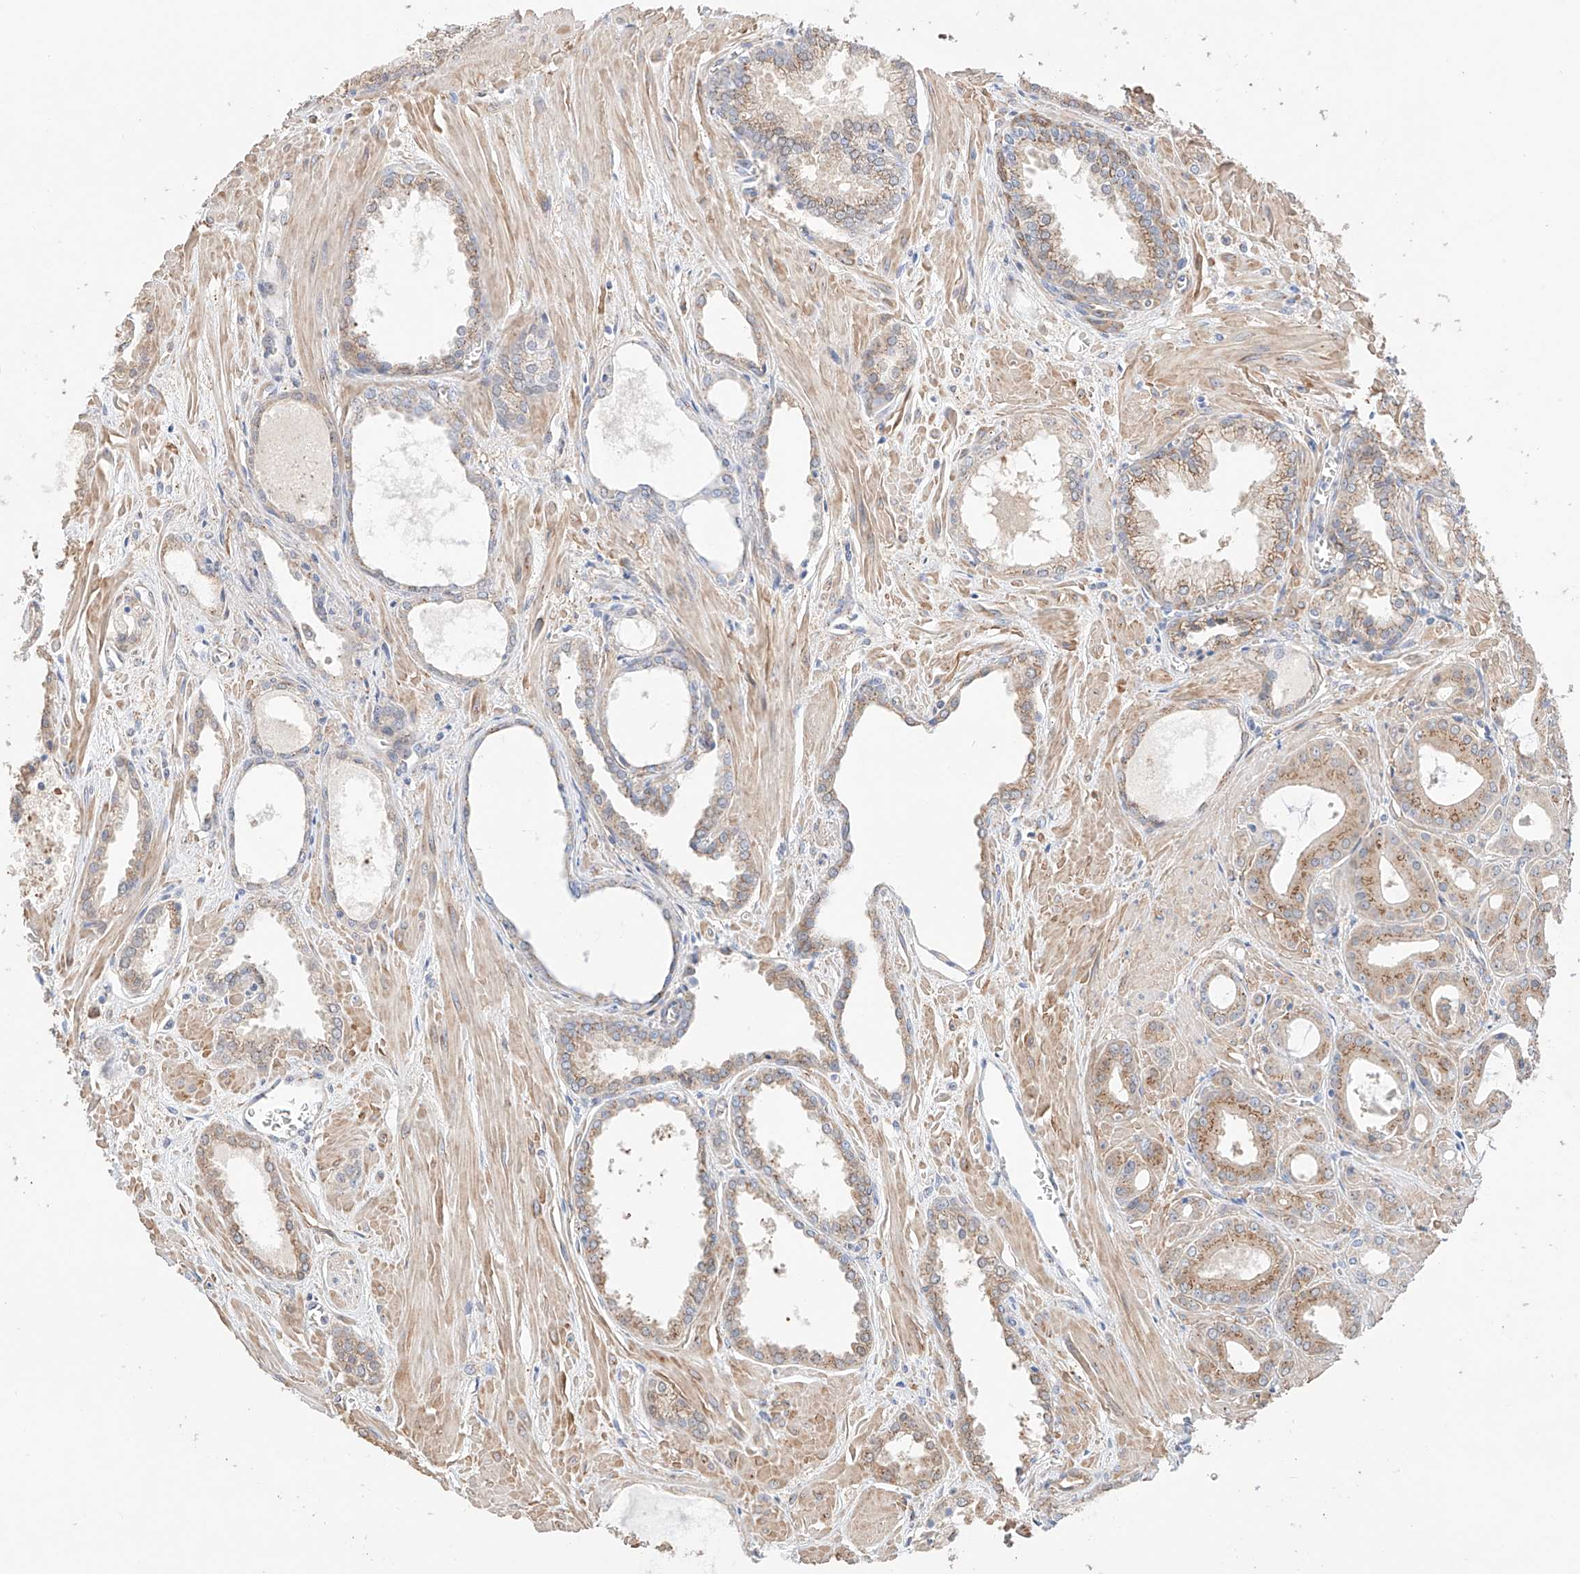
{"staining": {"intensity": "moderate", "quantity": "<25%", "location": "cytoplasmic/membranous"}, "tissue": "prostate cancer", "cell_type": "Tumor cells", "image_type": "cancer", "snomed": [{"axis": "morphology", "description": "Adenocarcinoma, Low grade"}, {"axis": "topography", "description": "Prostate"}], "caption": "Immunohistochemistry (DAB) staining of prostate adenocarcinoma (low-grade) reveals moderate cytoplasmic/membranous protein positivity in approximately <25% of tumor cells. (DAB IHC with brightfield microscopy, high magnification).", "gene": "MOSPD1", "patient": {"sex": "male", "age": 67}}